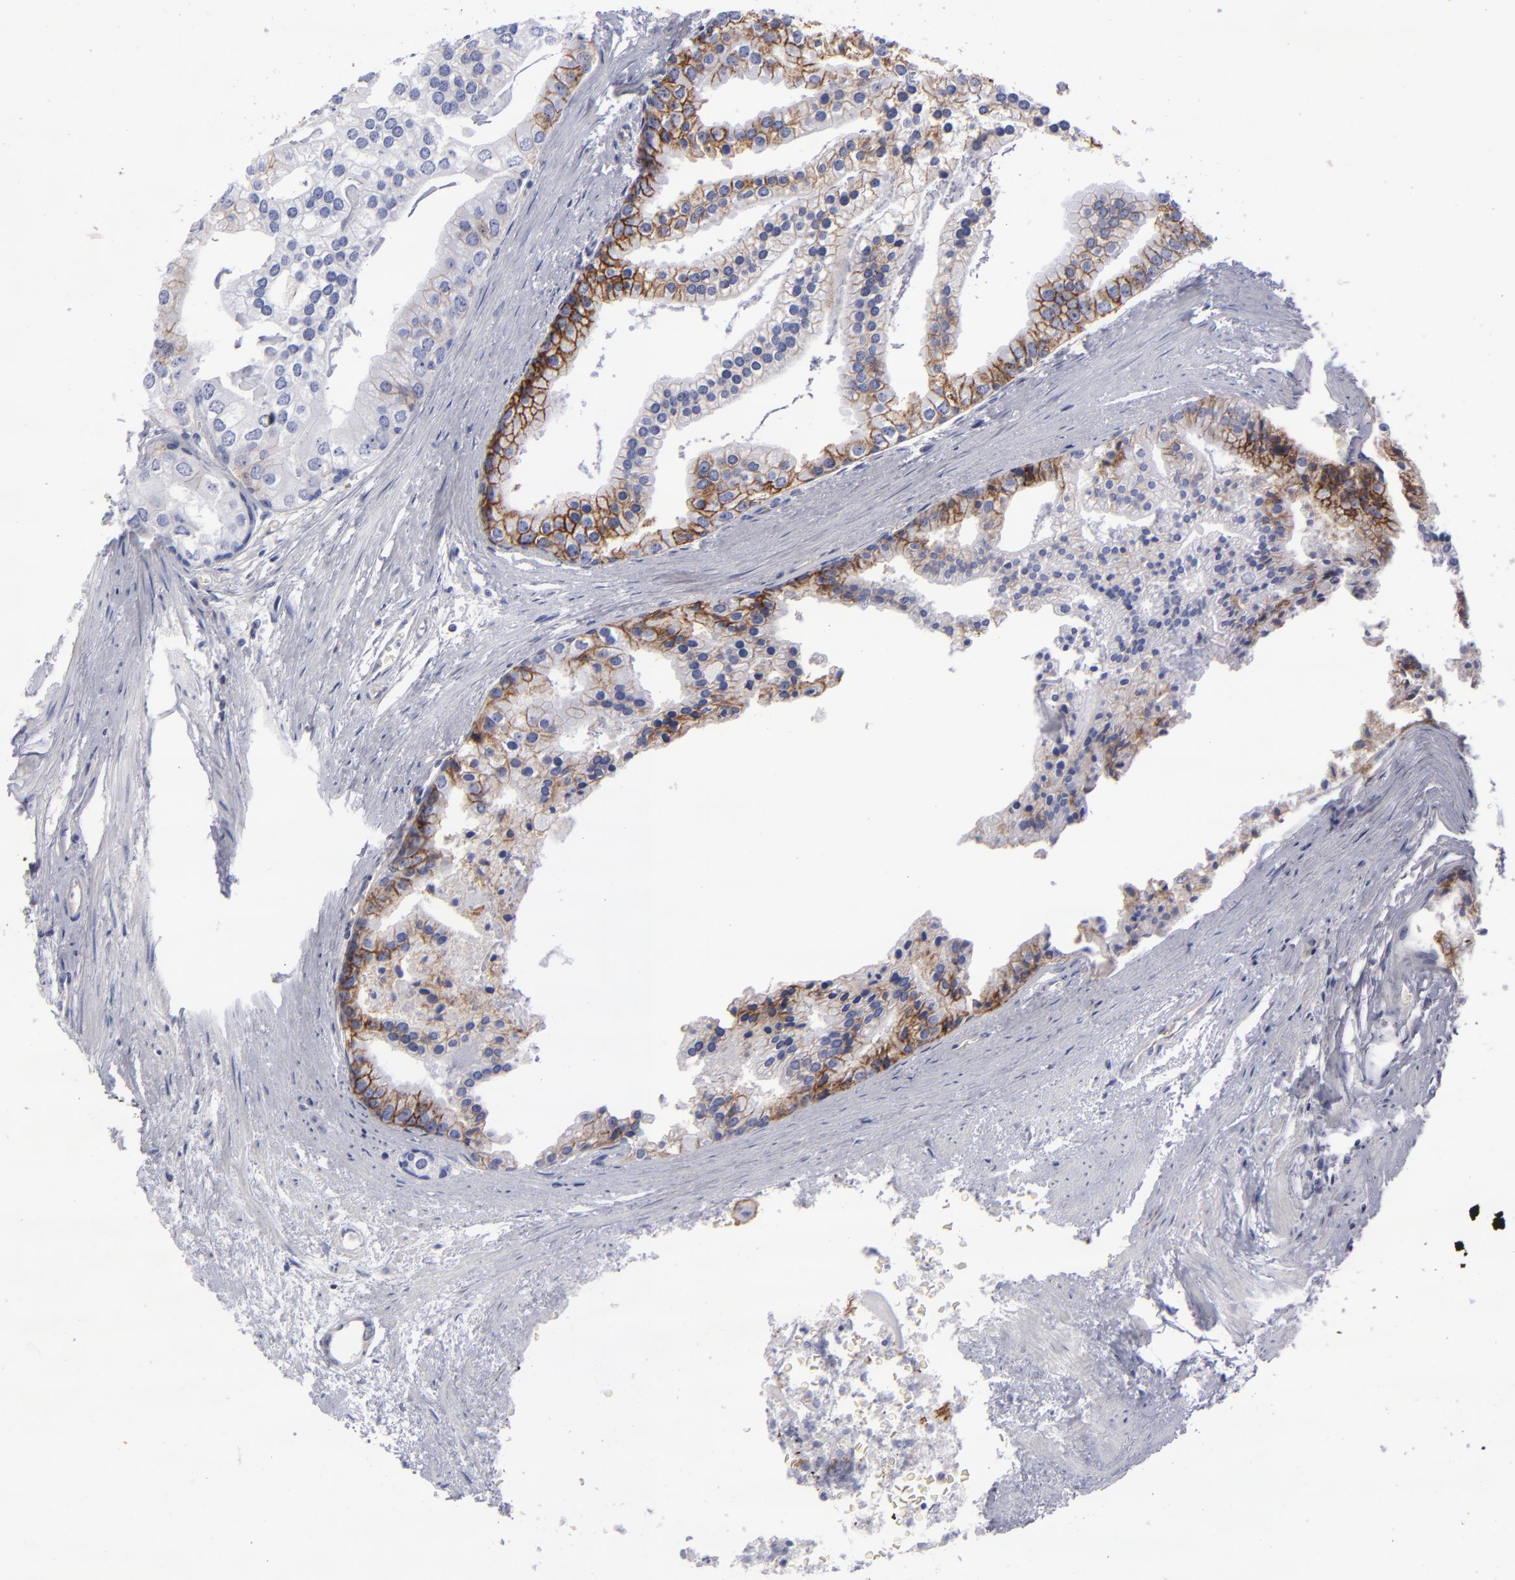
{"staining": {"intensity": "moderate", "quantity": "<25%", "location": "cytoplasmic/membranous"}, "tissue": "prostate cancer", "cell_type": "Tumor cells", "image_type": "cancer", "snomed": [{"axis": "morphology", "description": "Adenocarcinoma, High grade"}, {"axis": "topography", "description": "Prostate"}], "caption": "Prostate cancer (adenocarcinoma (high-grade)) stained for a protein displays moderate cytoplasmic/membranous positivity in tumor cells.", "gene": "BSG", "patient": {"sex": "male", "age": 56}}